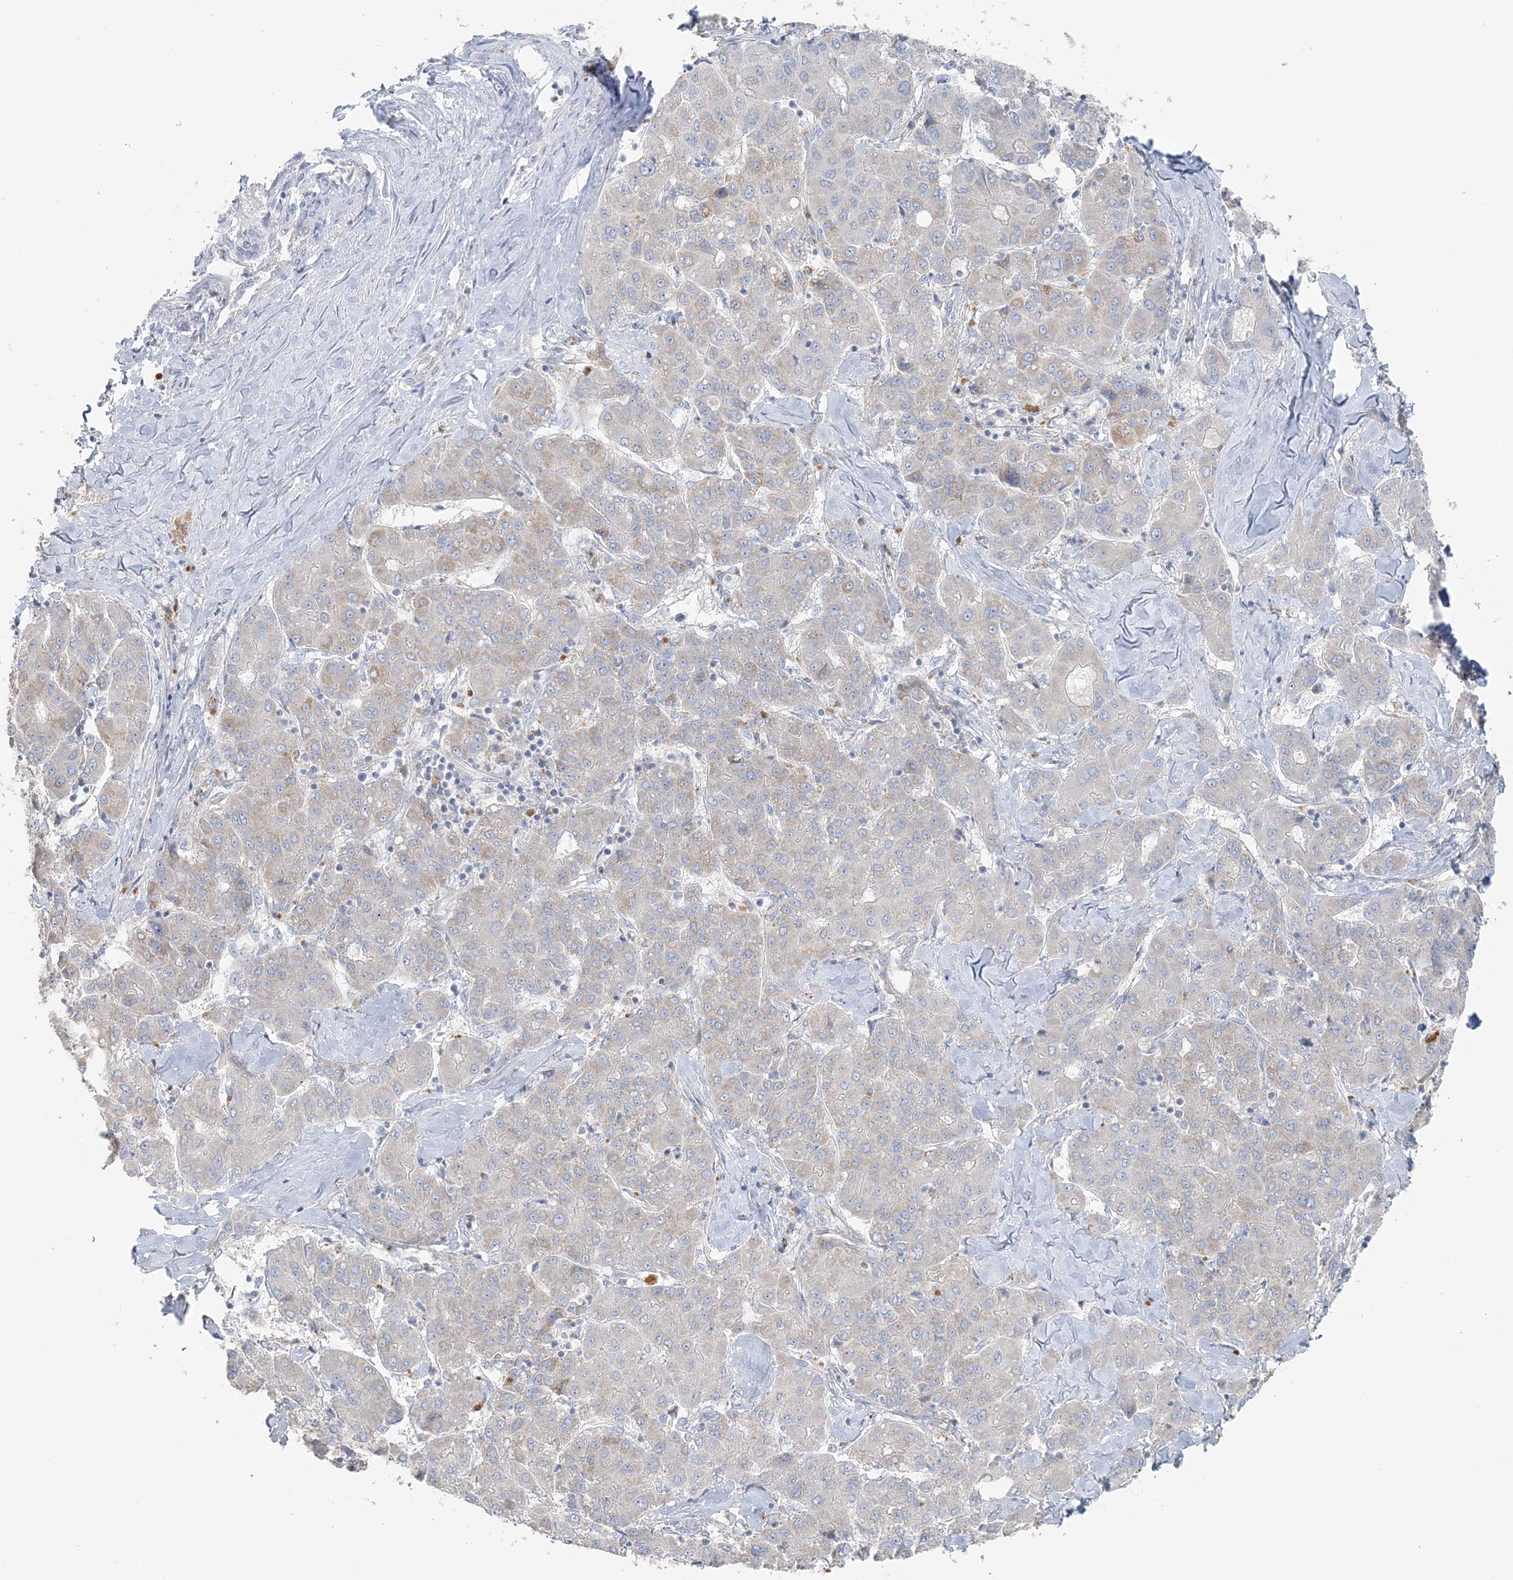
{"staining": {"intensity": "negative", "quantity": "none", "location": "none"}, "tissue": "liver cancer", "cell_type": "Tumor cells", "image_type": "cancer", "snomed": [{"axis": "morphology", "description": "Carcinoma, Hepatocellular, NOS"}, {"axis": "topography", "description": "Liver"}], "caption": "An immunohistochemistry (IHC) image of liver hepatocellular carcinoma is shown. There is no staining in tumor cells of liver hepatocellular carcinoma.", "gene": "TBC1D5", "patient": {"sex": "male", "age": 65}}